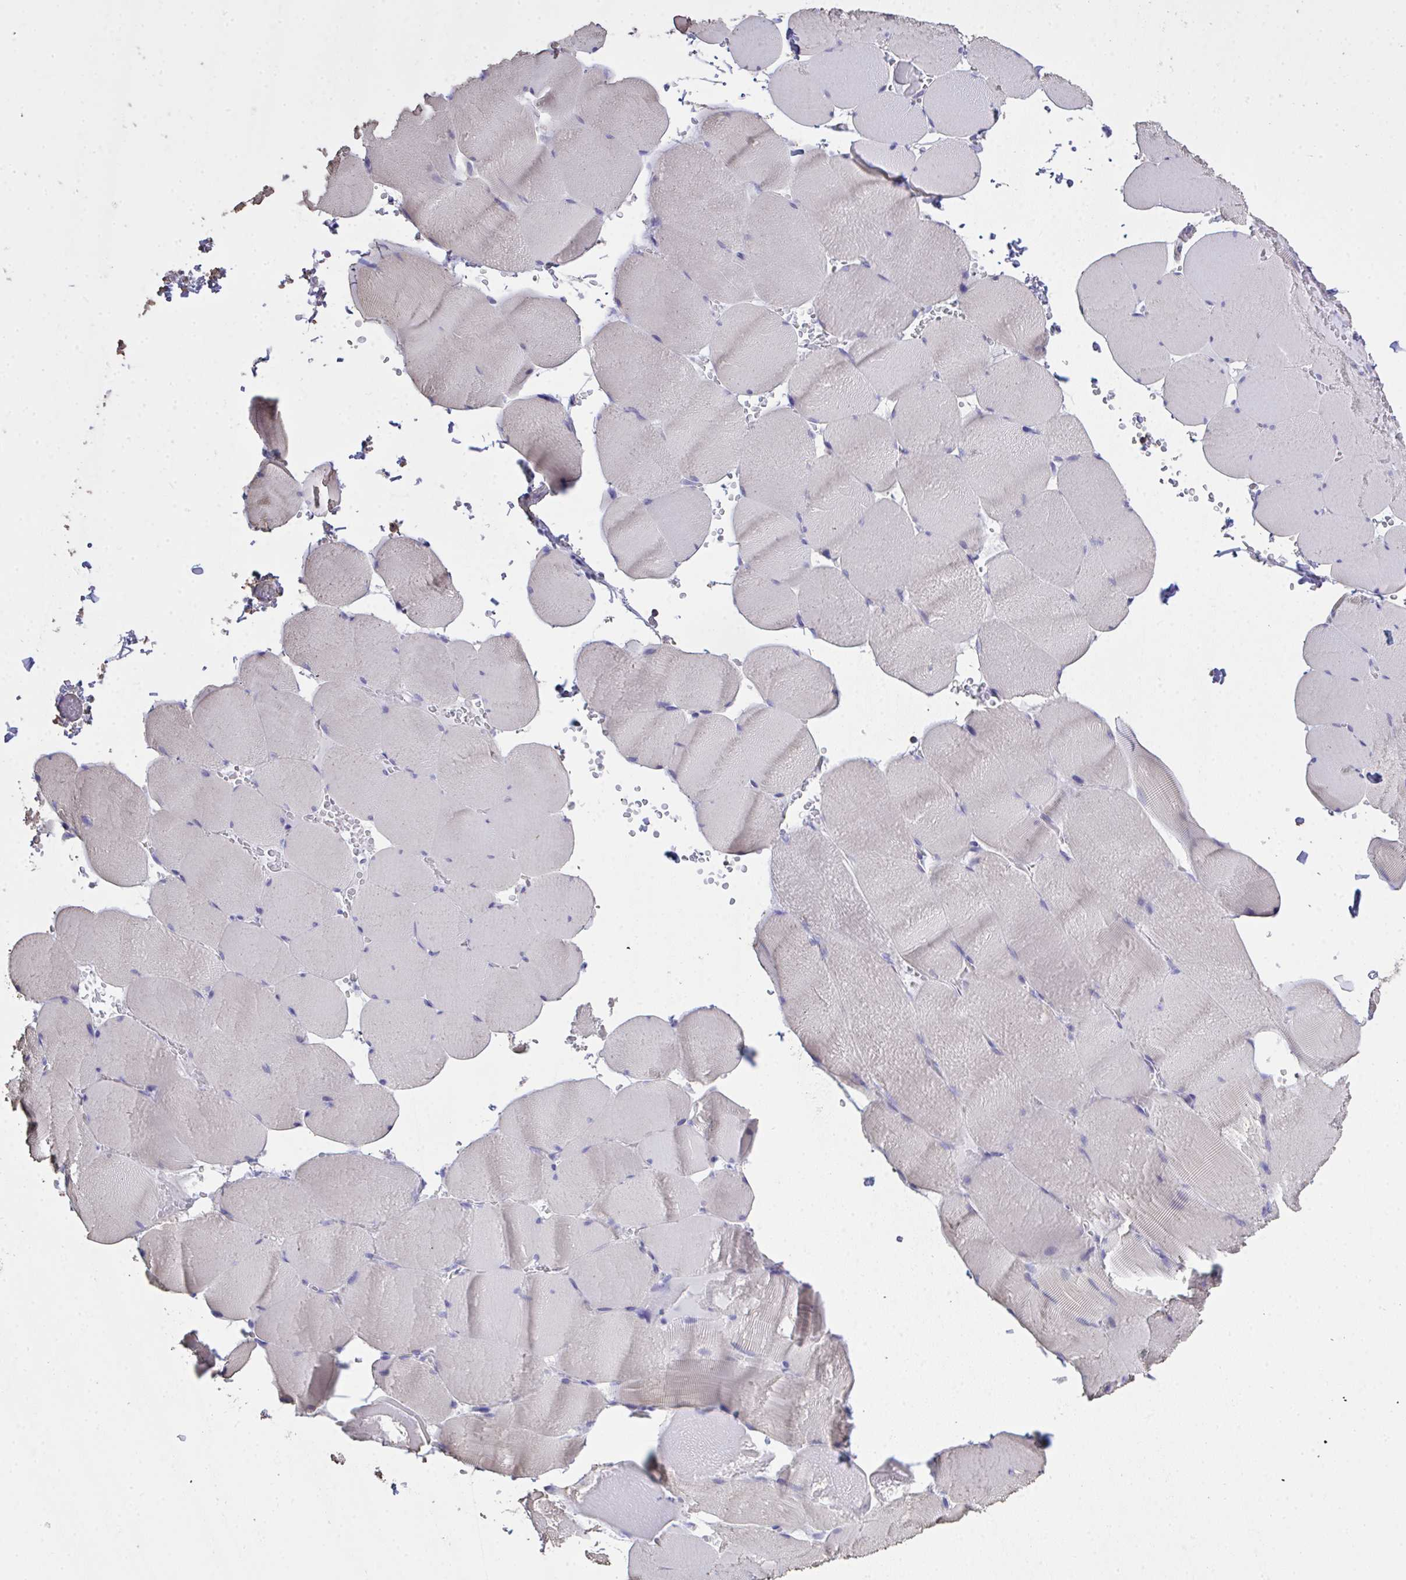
{"staining": {"intensity": "negative", "quantity": "none", "location": "none"}, "tissue": "skeletal muscle", "cell_type": "Myocytes", "image_type": "normal", "snomed": [{"axis": "morphology", "description": "Normal tissue, NOS"}, {"axis": "topography", "description": "Skeletal muscle"}, {"axis": "topography", "description": "Head-Neck"}], "caption": "Immunohistochemical staining of benign human skeletal muscle reveals no significant positivity in myocytes. Nuclei are stained in blue.", "gene": "IL23R", "patient": {"sex": "male", "age": 66}}